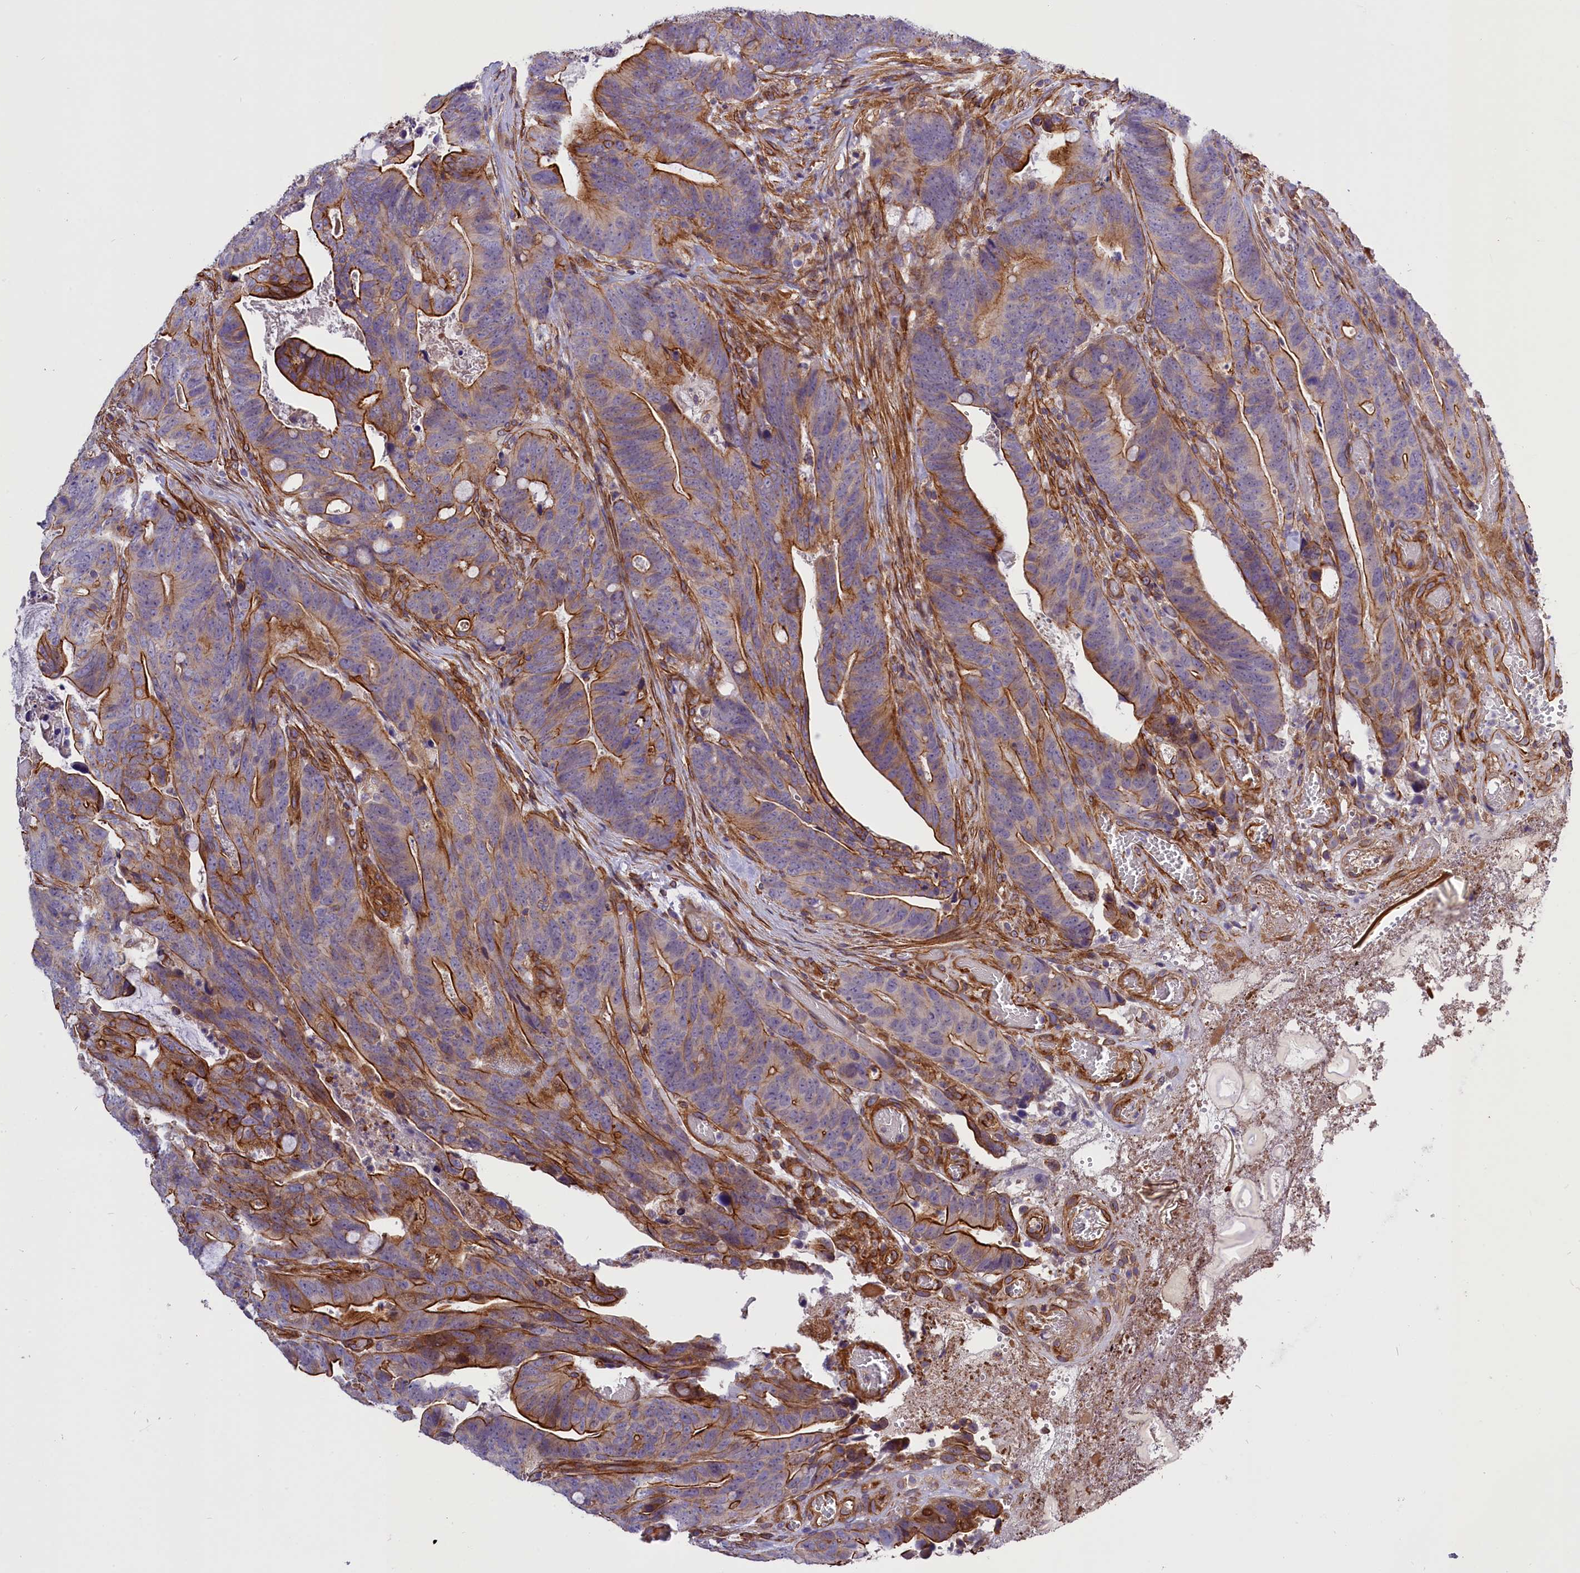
{"staining": {"intensity": "strong", "quantity": "25%-75%", "location": "cytoplasmic/membranous"}, "tissue": "colorectal cancer", "cell_type": "Tumor cells", "image_type": "cancer", "snomed": [{"axis": "morphology", "description": "Adenocarcinoma, NOS"}, {"axis": "topography", "description": "Colon"}], "caption": "A high amount of strong cytoplasmic/membranous expression is appreciated in approximately 25%-75% of tumor cells in adenocarcinoma (colorectal) tissue.", "gene": "MED20", "patient": {"sex": "female", "age": 82}}